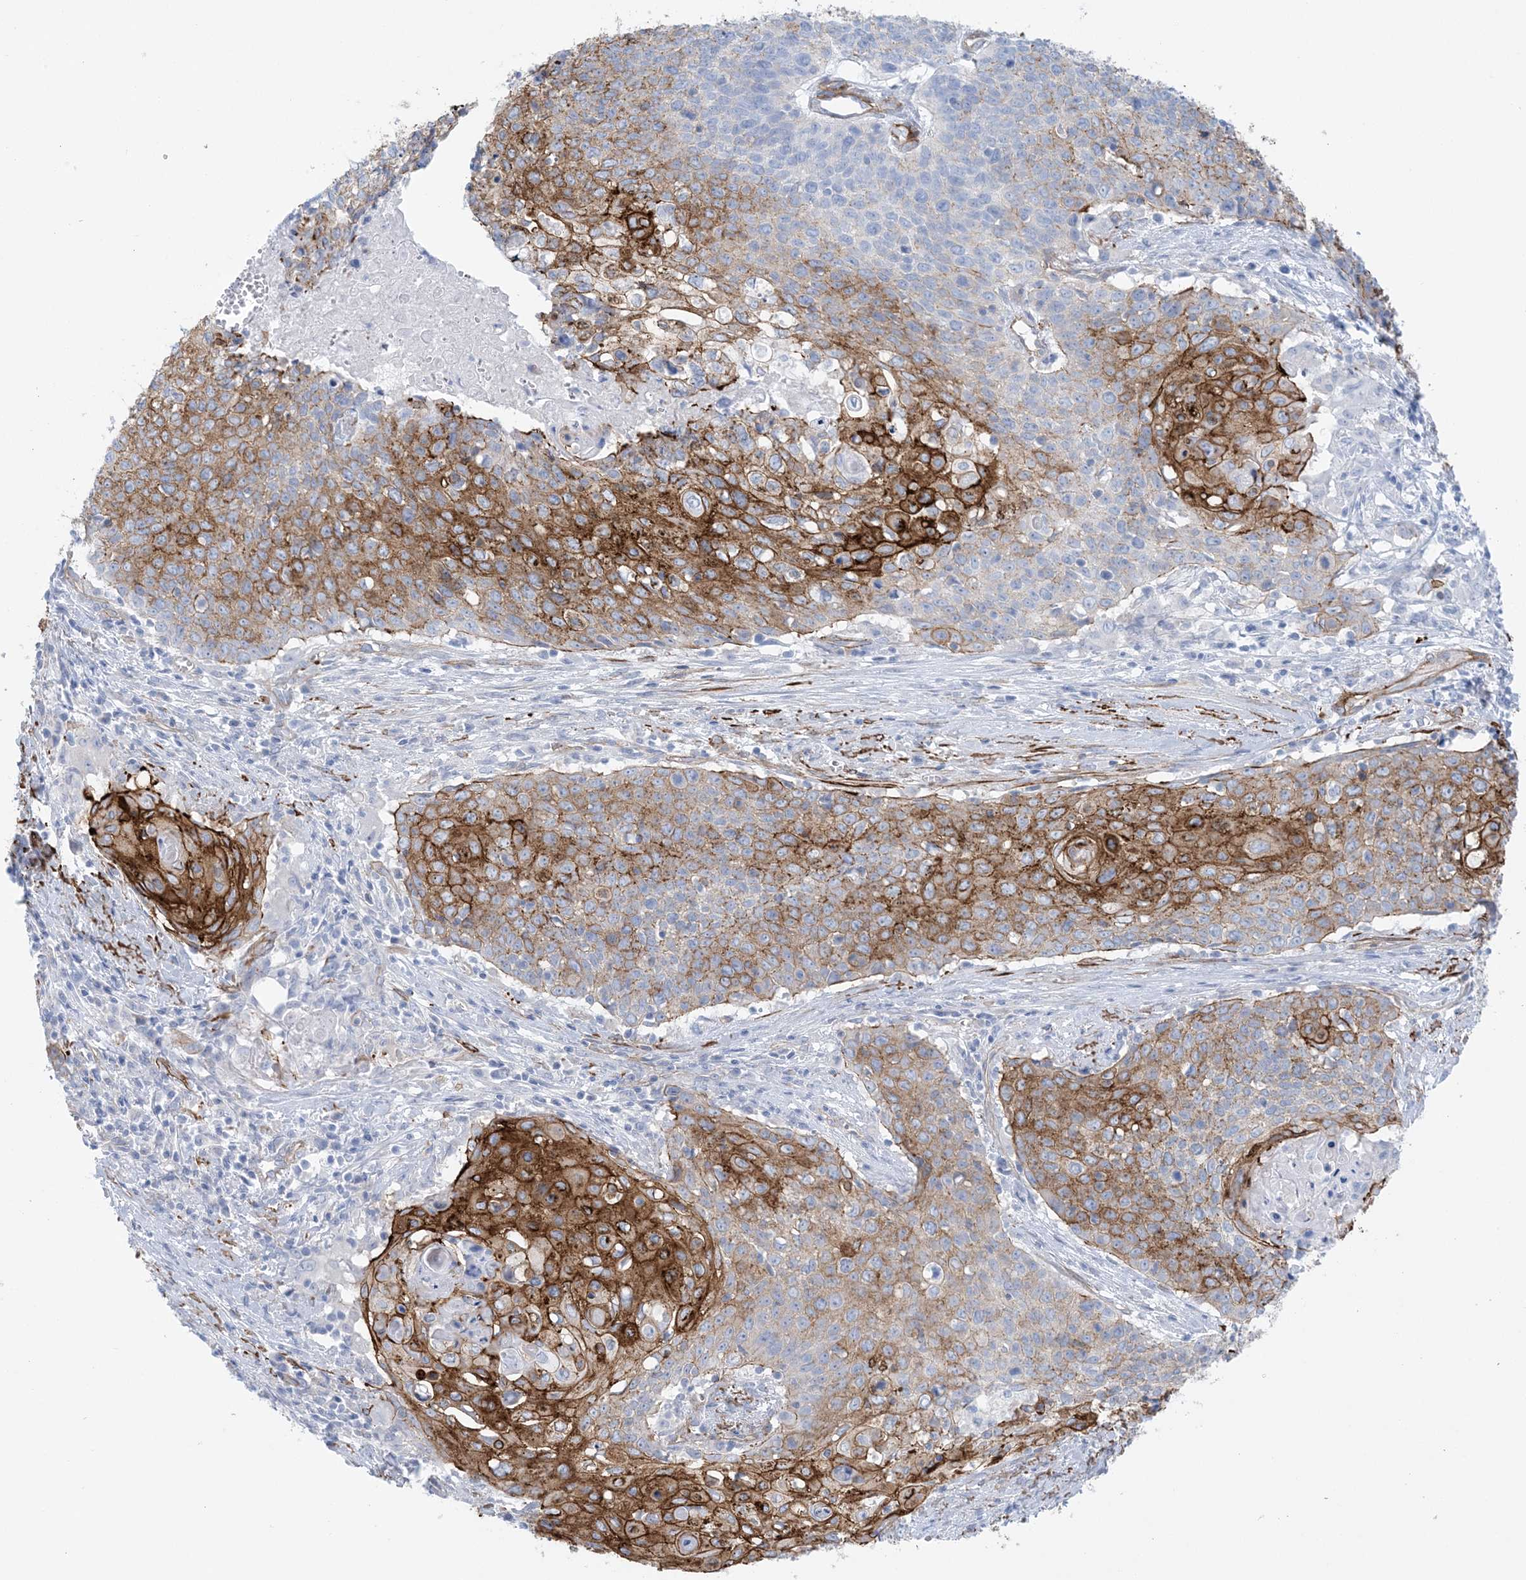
{"staining": {"intensity": "moderate", "quantity": "25%-75%", "location": "cytoplasmic/membranous"}, "tissue": "cervical cancer", "cell_type": "Tumor cells", "image_type": "cancer", "snomed": [{"axis": "morphology", "description": "Squamous cell carcinoma, NOS"}, {"axis": "topography", "description": "Cervix"}], "caption": "A high-resolution photomicrograph shows immunohistochemistry staining of cervical squamous cell carcinoma, which exhibits moderate cytoplasmic/membranous staining in about 25%-75% of tumor cells. (Brightfield microscopy of DAB IHC at high magnification).", "gene": "SHANK1", "patient": {"sex": "female", "age": 39}}